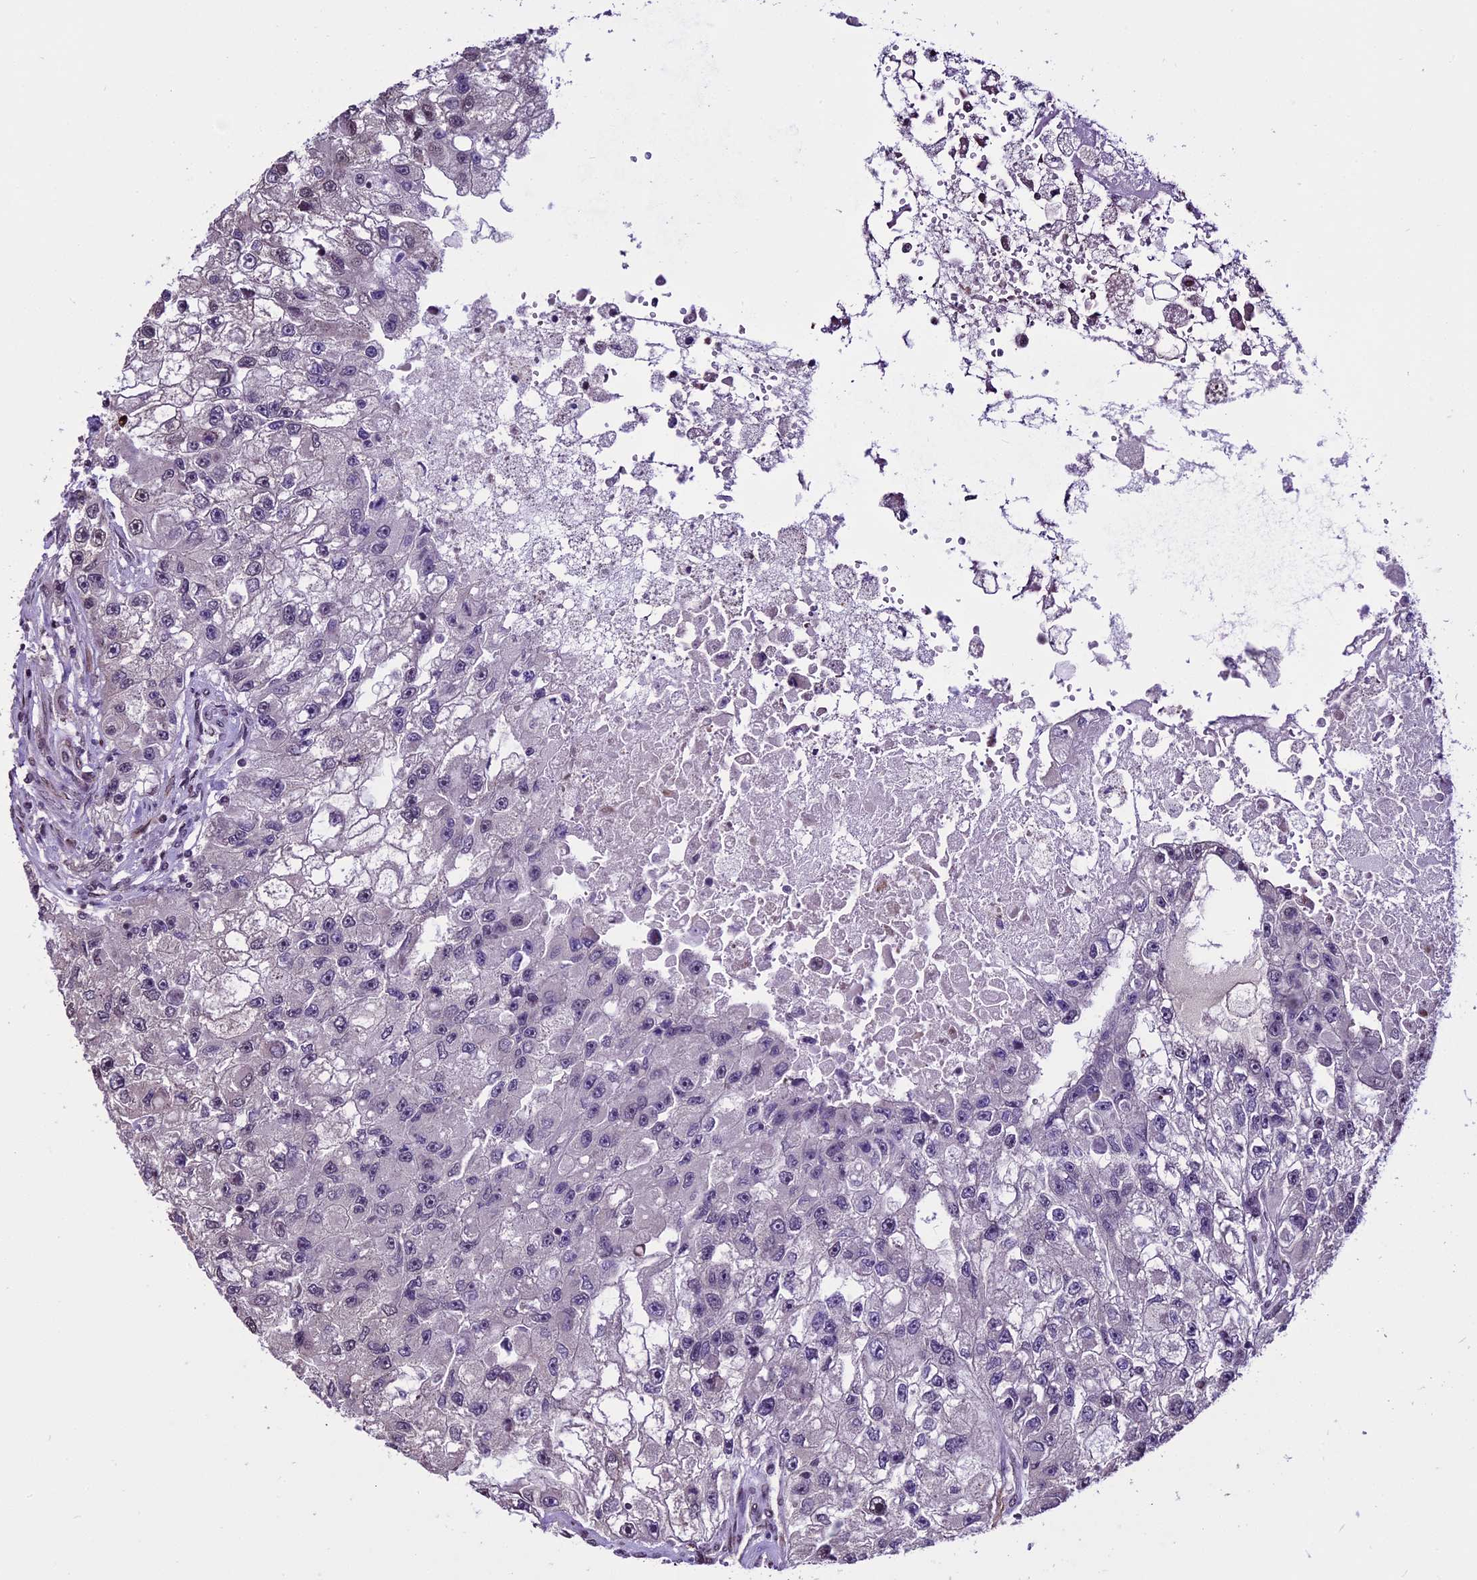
{"staining": {"intensity": "negative", "quantity": "none", "location": "none"}, "tissue": "renal cancer", "cell_type": "Tumor cells", "image_type": "cancer", "snomed": [{"axis": "morphology", "description": "Adenocarcinoma, NOS"}, {"axis": "topography", "description": "Kidney"}], "caption": "Tumor cells are negative for brown protein staining in renal cancer (adenocarcinoma).", "gene": "POLR3E", "patient": {"sex": "male", "age": 63}}